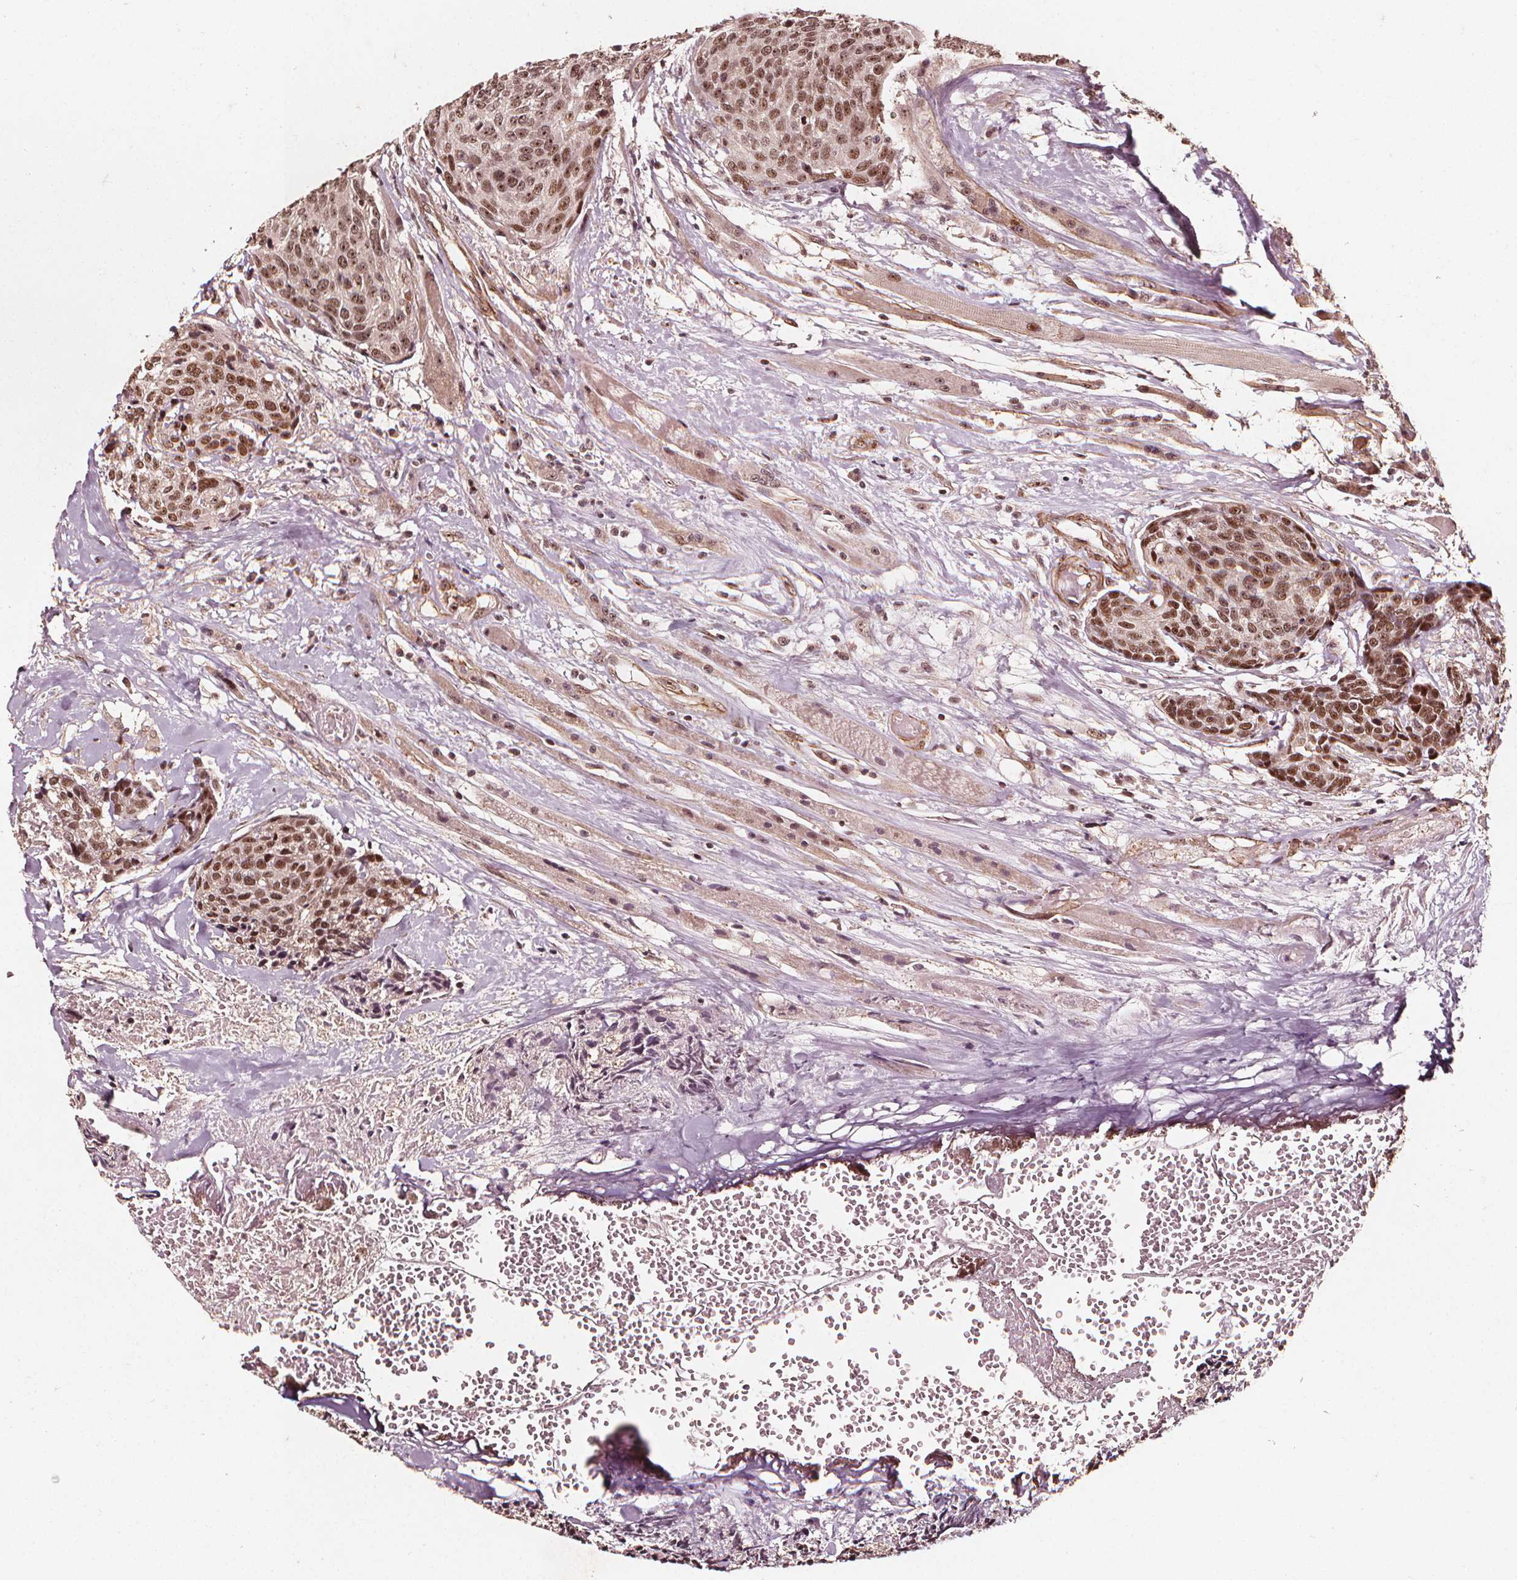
{"staining": {"intensity": "moderate", "quantity": ">75%", "location": "nuclear"}, "tissue": "head and neck cancer", "cell_type": "Tumor cells", "image_type": "cancer", "snomed": [{"axis": "morphology", "description": "Squamous cell carcinoma, NOS"}, {"axis": "topography", "description": "Oral tissue"}, {"axis": "topography", "description": "Head-Neck"}], "caption": "Immunohistochemistry (IHC) (DAB) staining of head and neck cancer (squamous cell carcinoma) demonstrates moderate nuclear protein staining in approximately >75% of tumor cells.", "gene": "EXOSC9", "patient": {"sex": "male", "age": 64}}